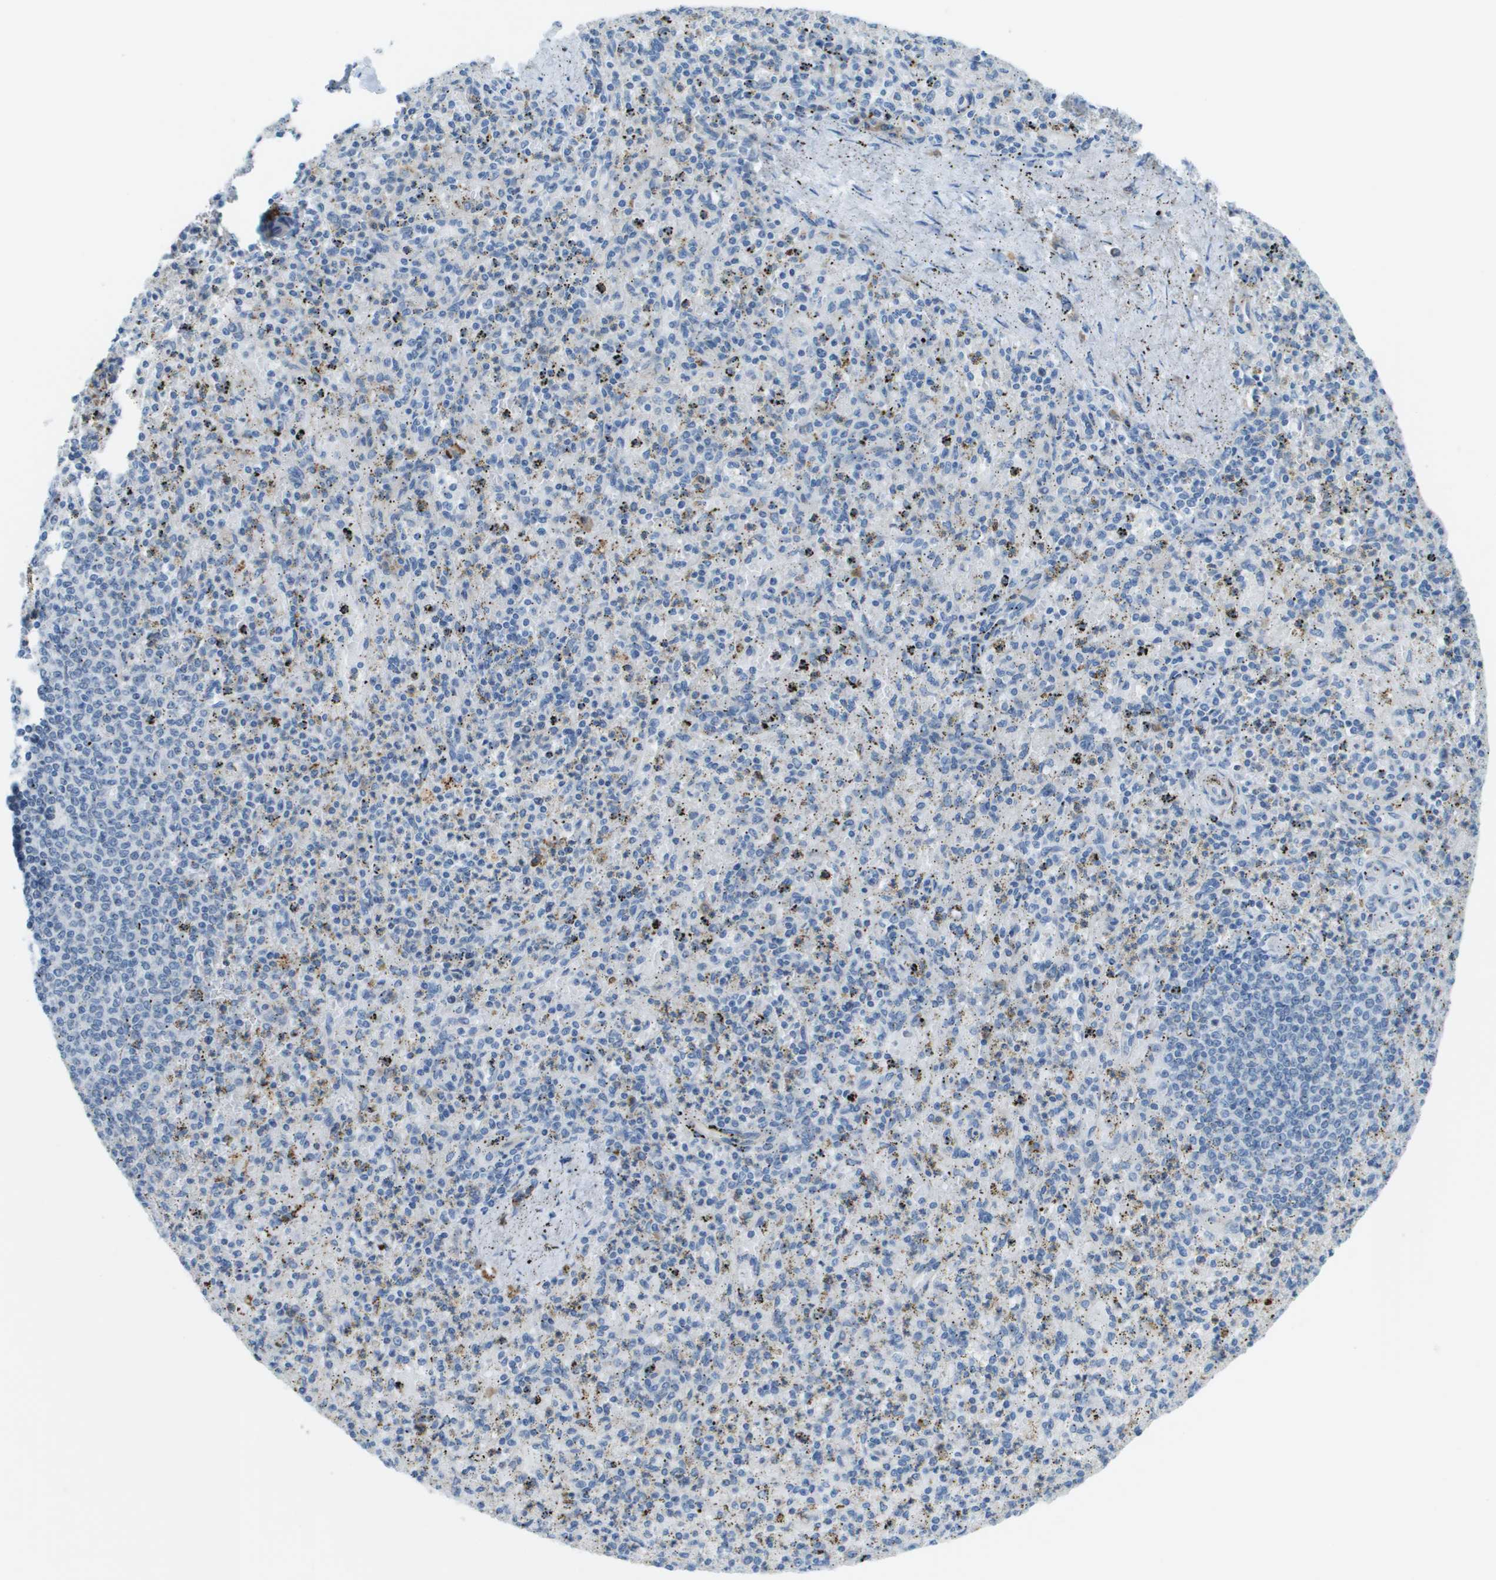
{"staining": {"intensity": "negative", "quantity": "none", "location": "none"}, "tissue": "spleen", "cell_type": "Cells in red pulp", "image_type": "normal", "snomed": [{"axis": "morphology", "description": "Normal tissue, NOS"}, {"axis": "topography", "description": "Spleen"}], "caption": "High magnification brightfield microscopy of unremarkable spleen stained with DAB (3,3'-diaminobenzidine) (brown) and counterstained with hematoxylin (blue): cells in red pulp show no significant expression. The staining is performed using DAB brown chromogen with nuclei counter-stained in using hematoxylin.", "gene": "SDC1", "patient": {"sex": "male", "age": 72}}